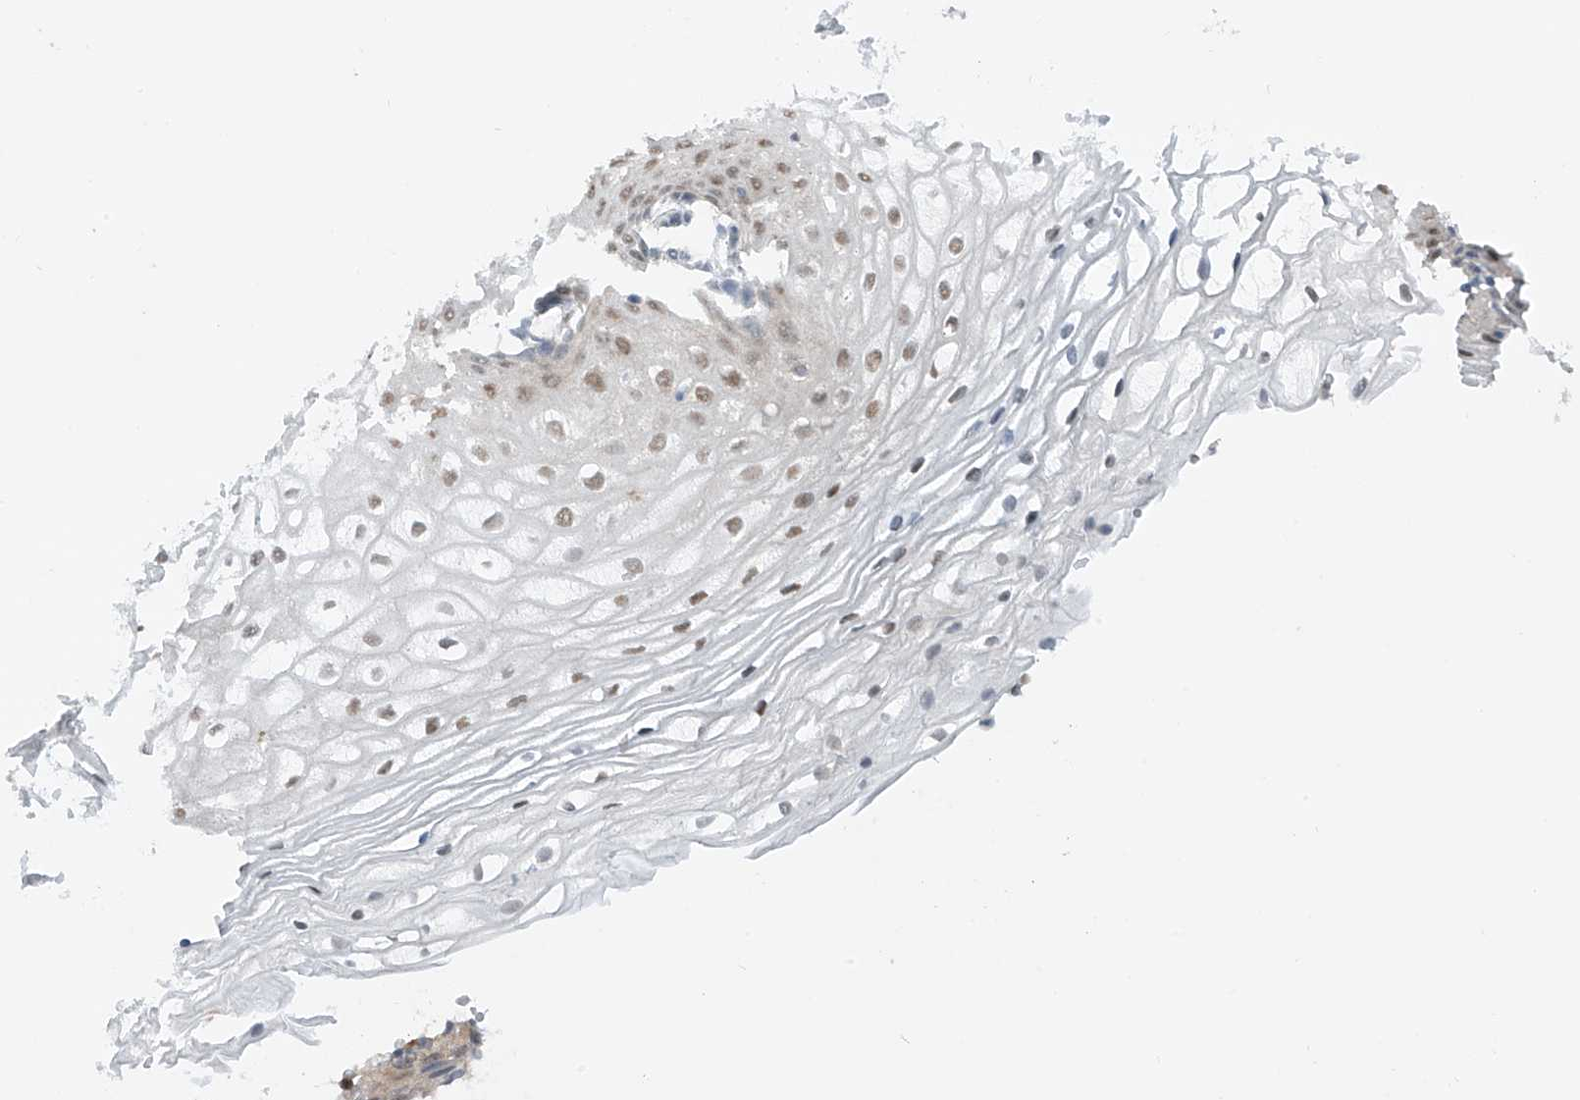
{"staining": {"intensity": "moderate", "quantity": "25%-75%", "location": "nuclear"}, "tissue": "vagina", "cell_type": "Squamous epithelial cells", "image_type": "normal", "snomed": [{"axis": "morphology", "description": "Normal tissue, NOS"}, {"axis": "topography", "description": "Vagina"}], "caption": "Immunohistochemistry (IHC) (DAB (3,3'-diaminobenzidine)) staining of benign vagina reveals moderate nuclear protein positivity in approximately 25%-75% of squamous epithelial cells. The staining is performed using DAB brown chromogen to label protein expression. The nuclei are counter-stained blue using hematoxylin.", "gene": "APLF", "patient": {"sex": "female", "age": 60}}